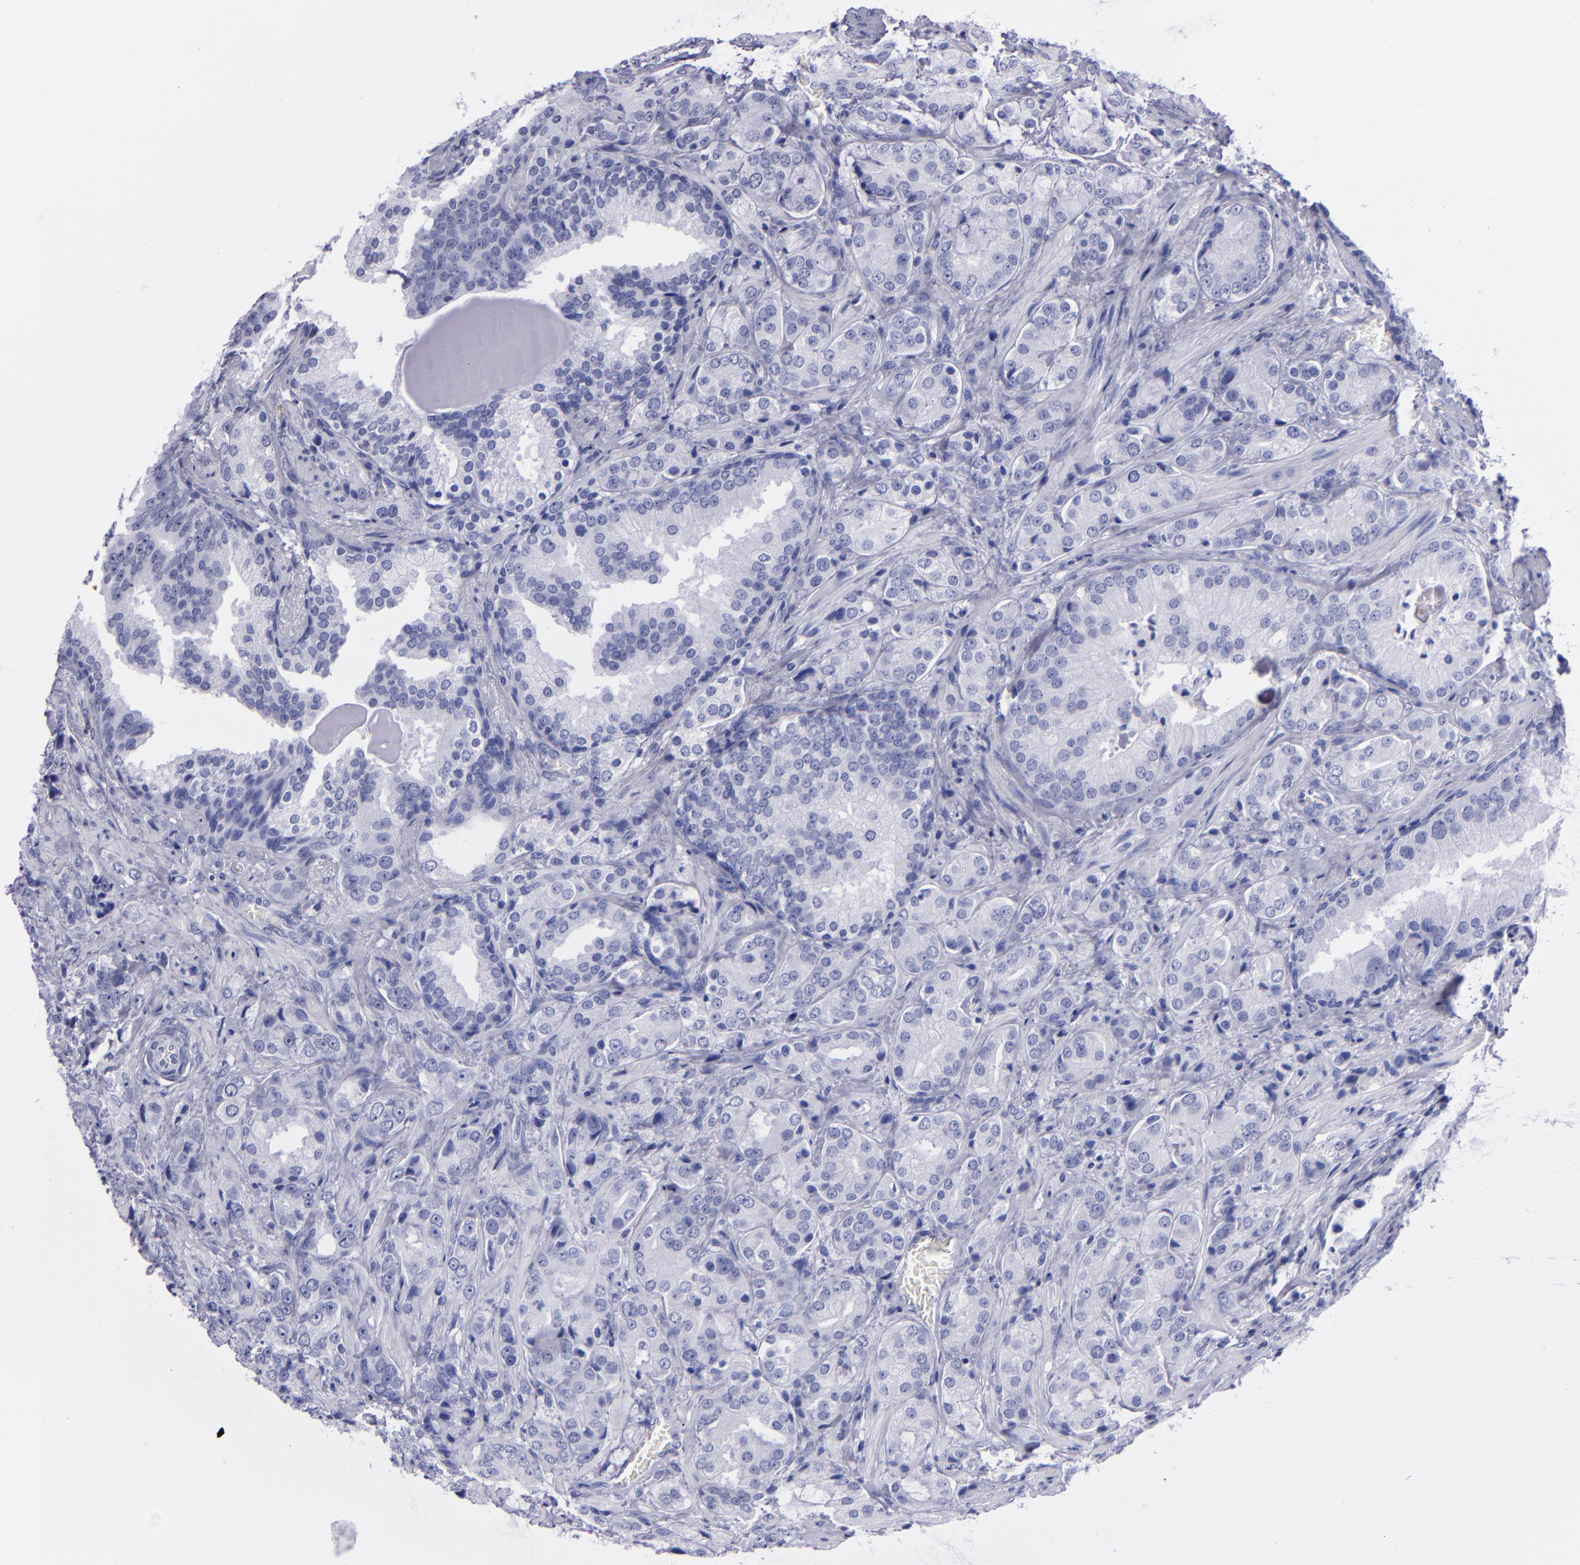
{"staining": {"intensity": "negative", "quantity": "none", "location": "none"}, "tissue": "prostate cancer", "cell_type": "Tumor cells", "image_type": "cancer", "snomed": [{"axis": "morphology", "description": "Adenocarcinoma, Medium grade"}, {"axis": "topography", "description": "Prostate"}], "caption": "The image exhibits no staining of tumor cells in prostate cancer (medium-grade adenocarcinoma). Nuclei are stained in blue.", "gene": "CD37", "patient": {"sex": "male", "age": 70}}